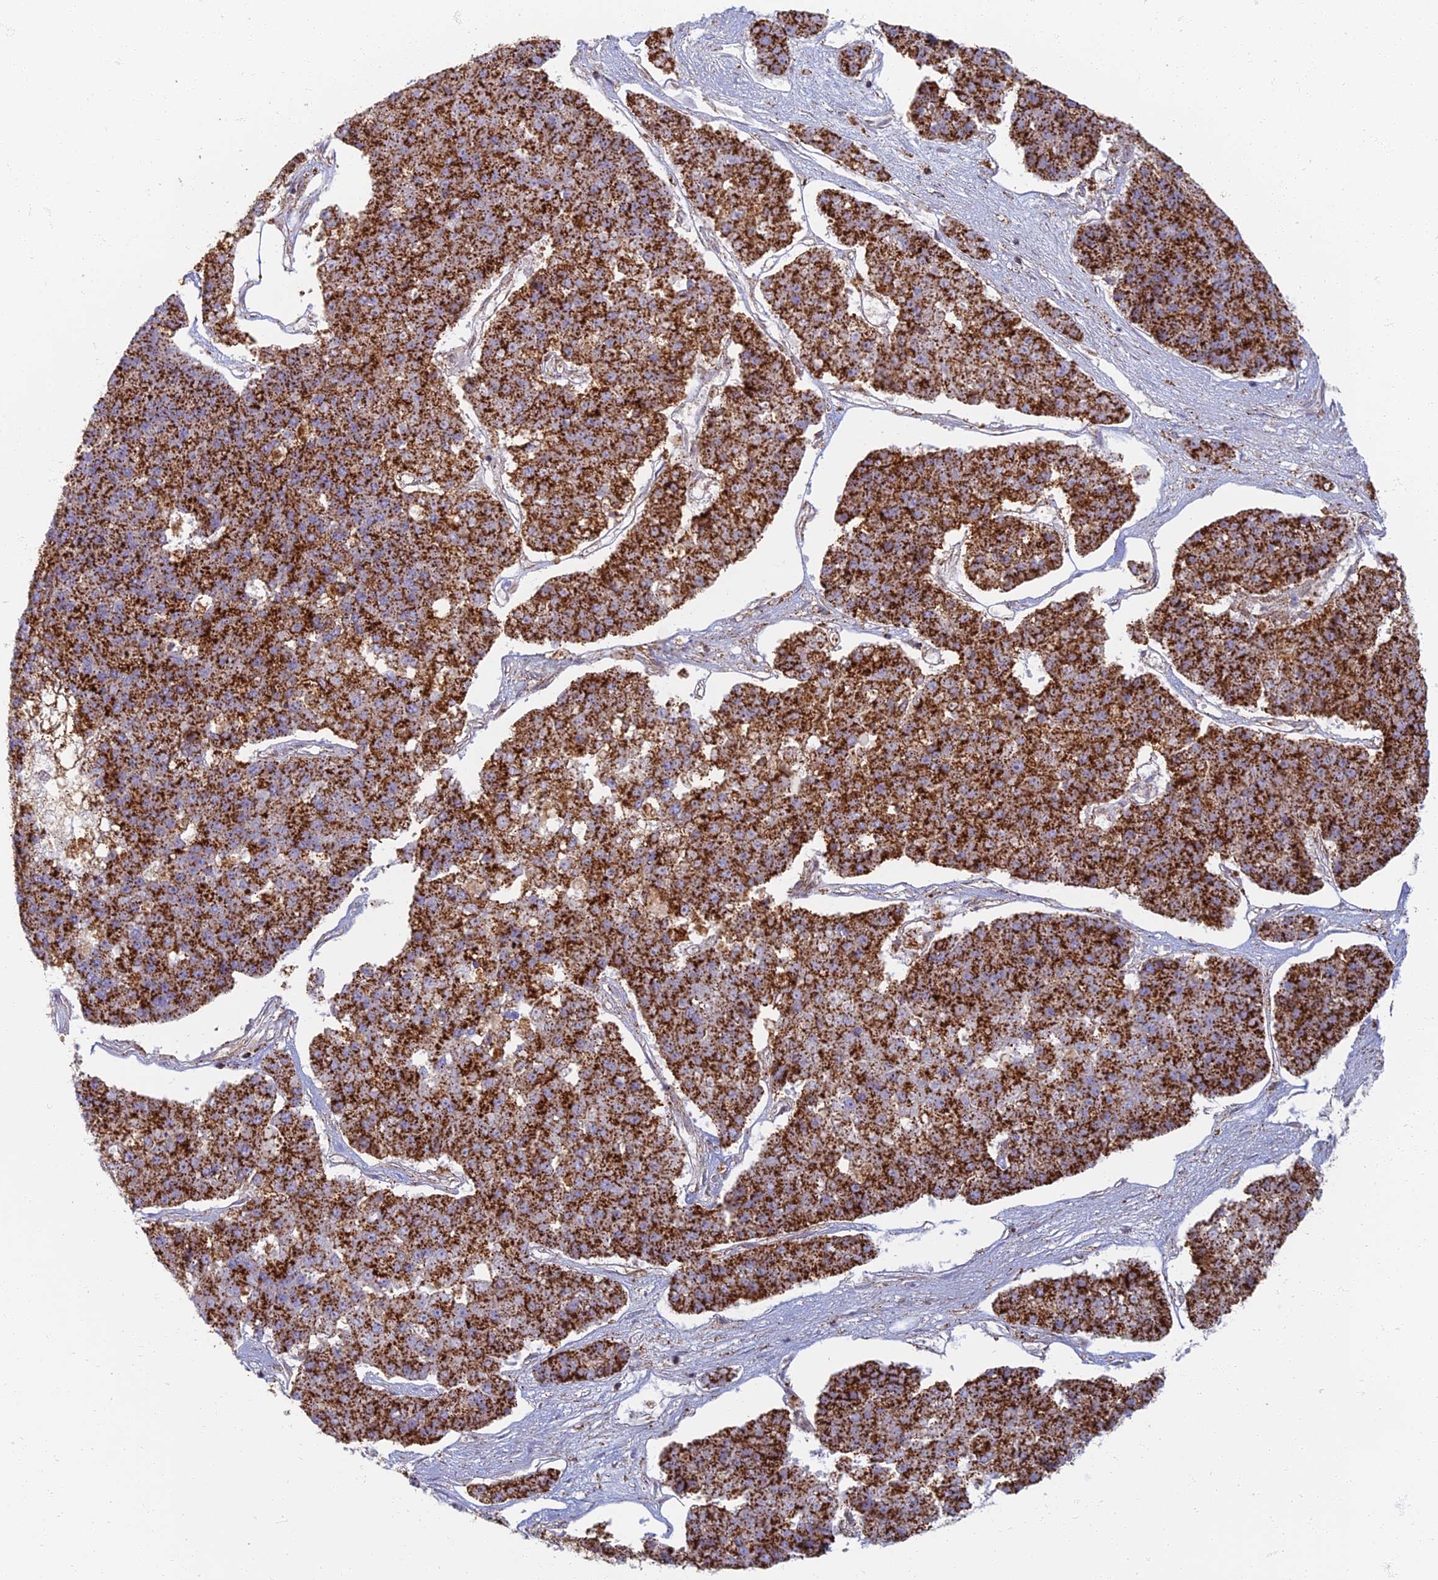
{"staining": {"intensity": "strong", "quantity": ">75%", "location": "cytoplasmic/membranous"}, "tissue": "pancreatic cancer", "cell_type": "Tumor cells", "image_type": "cancer", "snomed": [{"axis": "morphology", "description": "Adenocarcinoma, NOS"}, {"axis": "topography", "description": "Pancreas"}], "caption": "Human pancreatic cancer stained with a brown dye exhibits strong cytoplasmic/membranous positive positivity in approximately >75% of tumor cells.", "gene": "CHMP4B", "patient": {"sex": "male", "age": 50}}